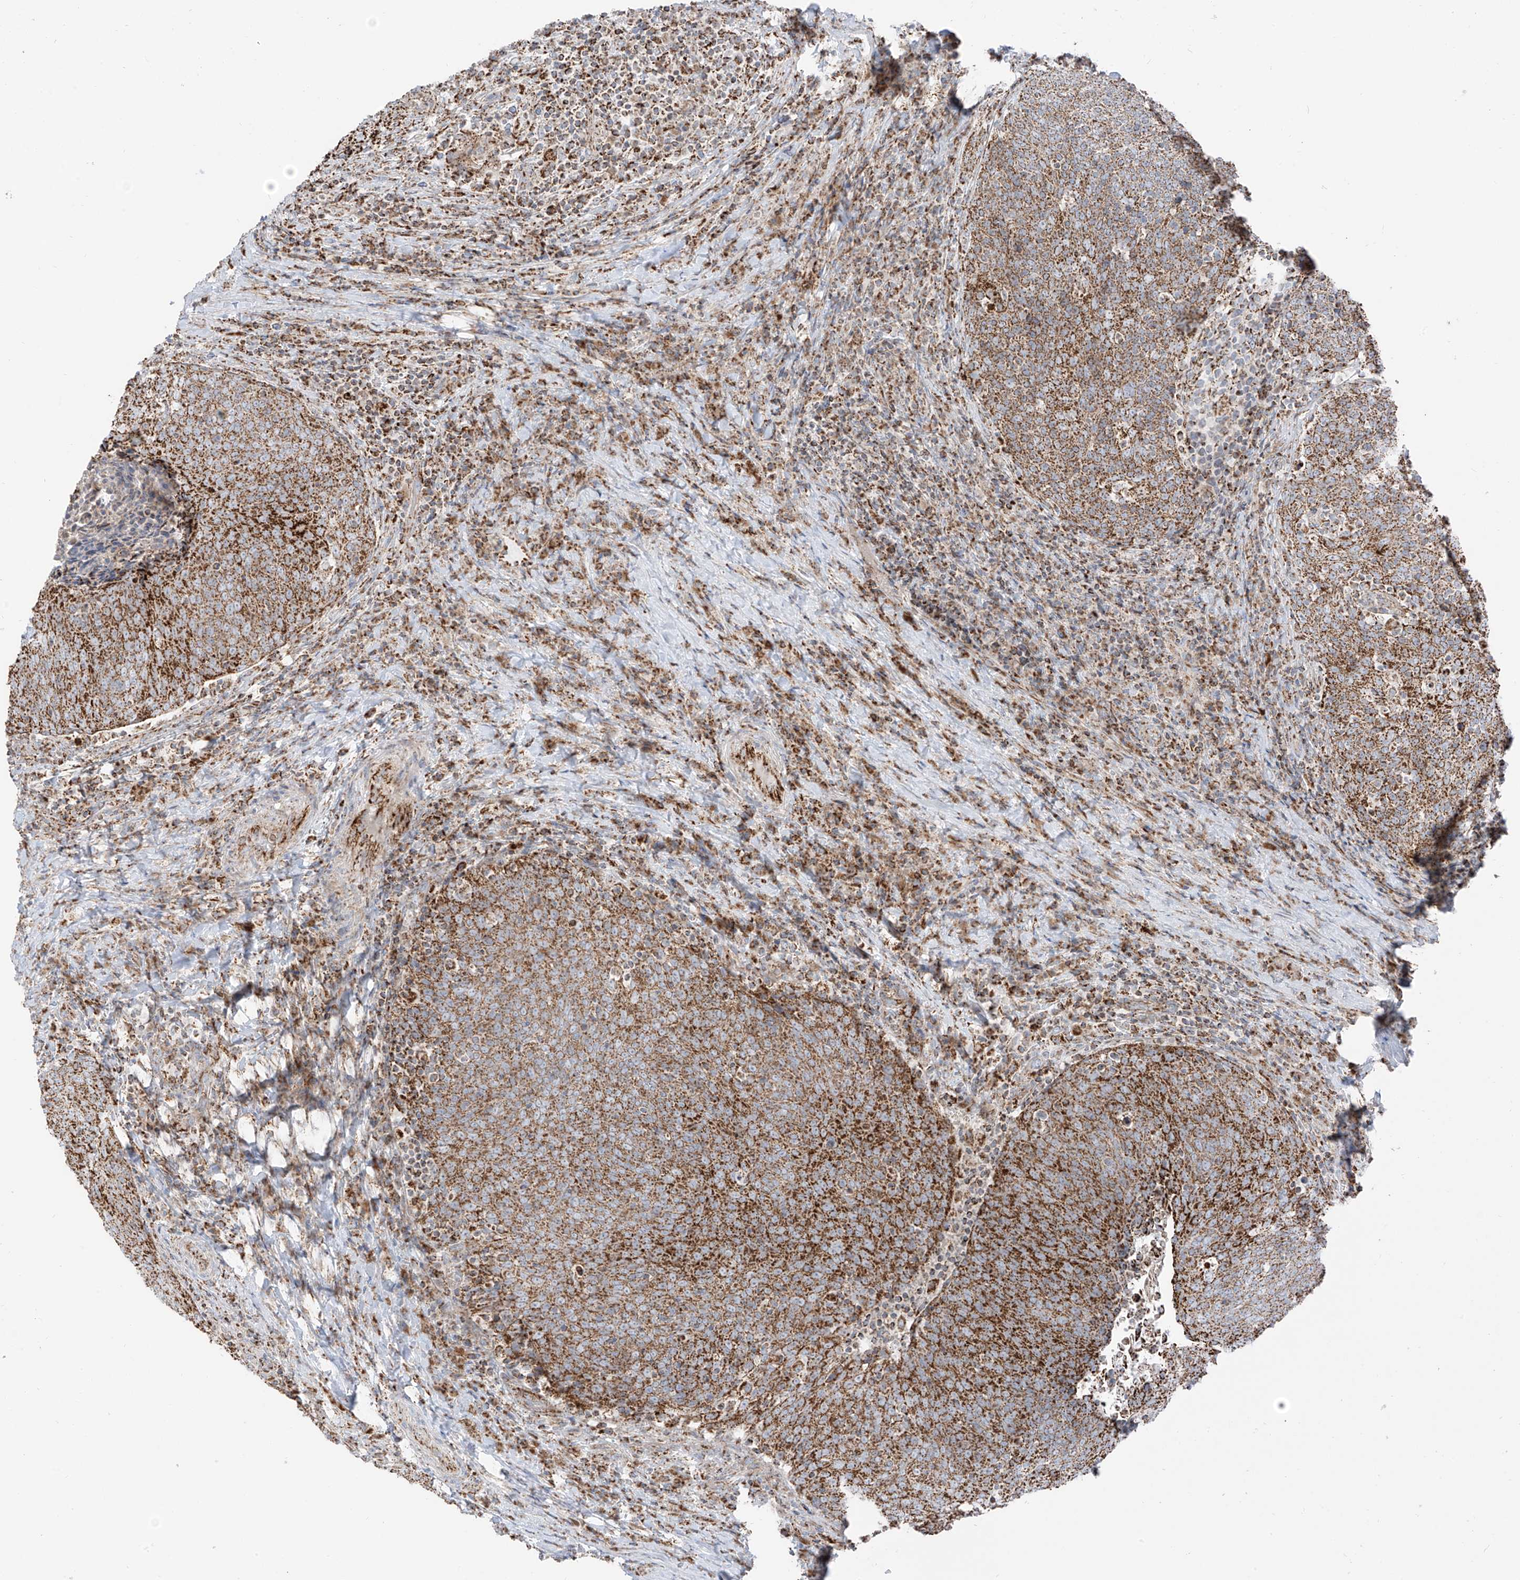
{"staining": {"intensity": "strong", "quantity": ">75%", "location": "cytoplasmic/membranous"}, "tissue": "head and neck cancer", "cell_type": "Tumor cells", "image_type": "cancer", "snomed": [{"axis": "morphology", "description": "Squamous cell carcinoma, NOS"}, {"axis": "morphology", "description": "Squamous cell carcinoma, metastatic, NOS"}, {"axis": "topography", "description": "Lymph node"}, {"axis": "topography", "description": "Head-Neck"}], "caption": "IHC (DAB (3,3'-diaminobenzidine)) staining of human head and neck metastatic squamous cell carcinoma demonstrates strong cytoplasmic/membranous protein staining in about >75% of tumor cells.", "gene": "ETHE1", "patient": {"sex": "male", "age": 62}}